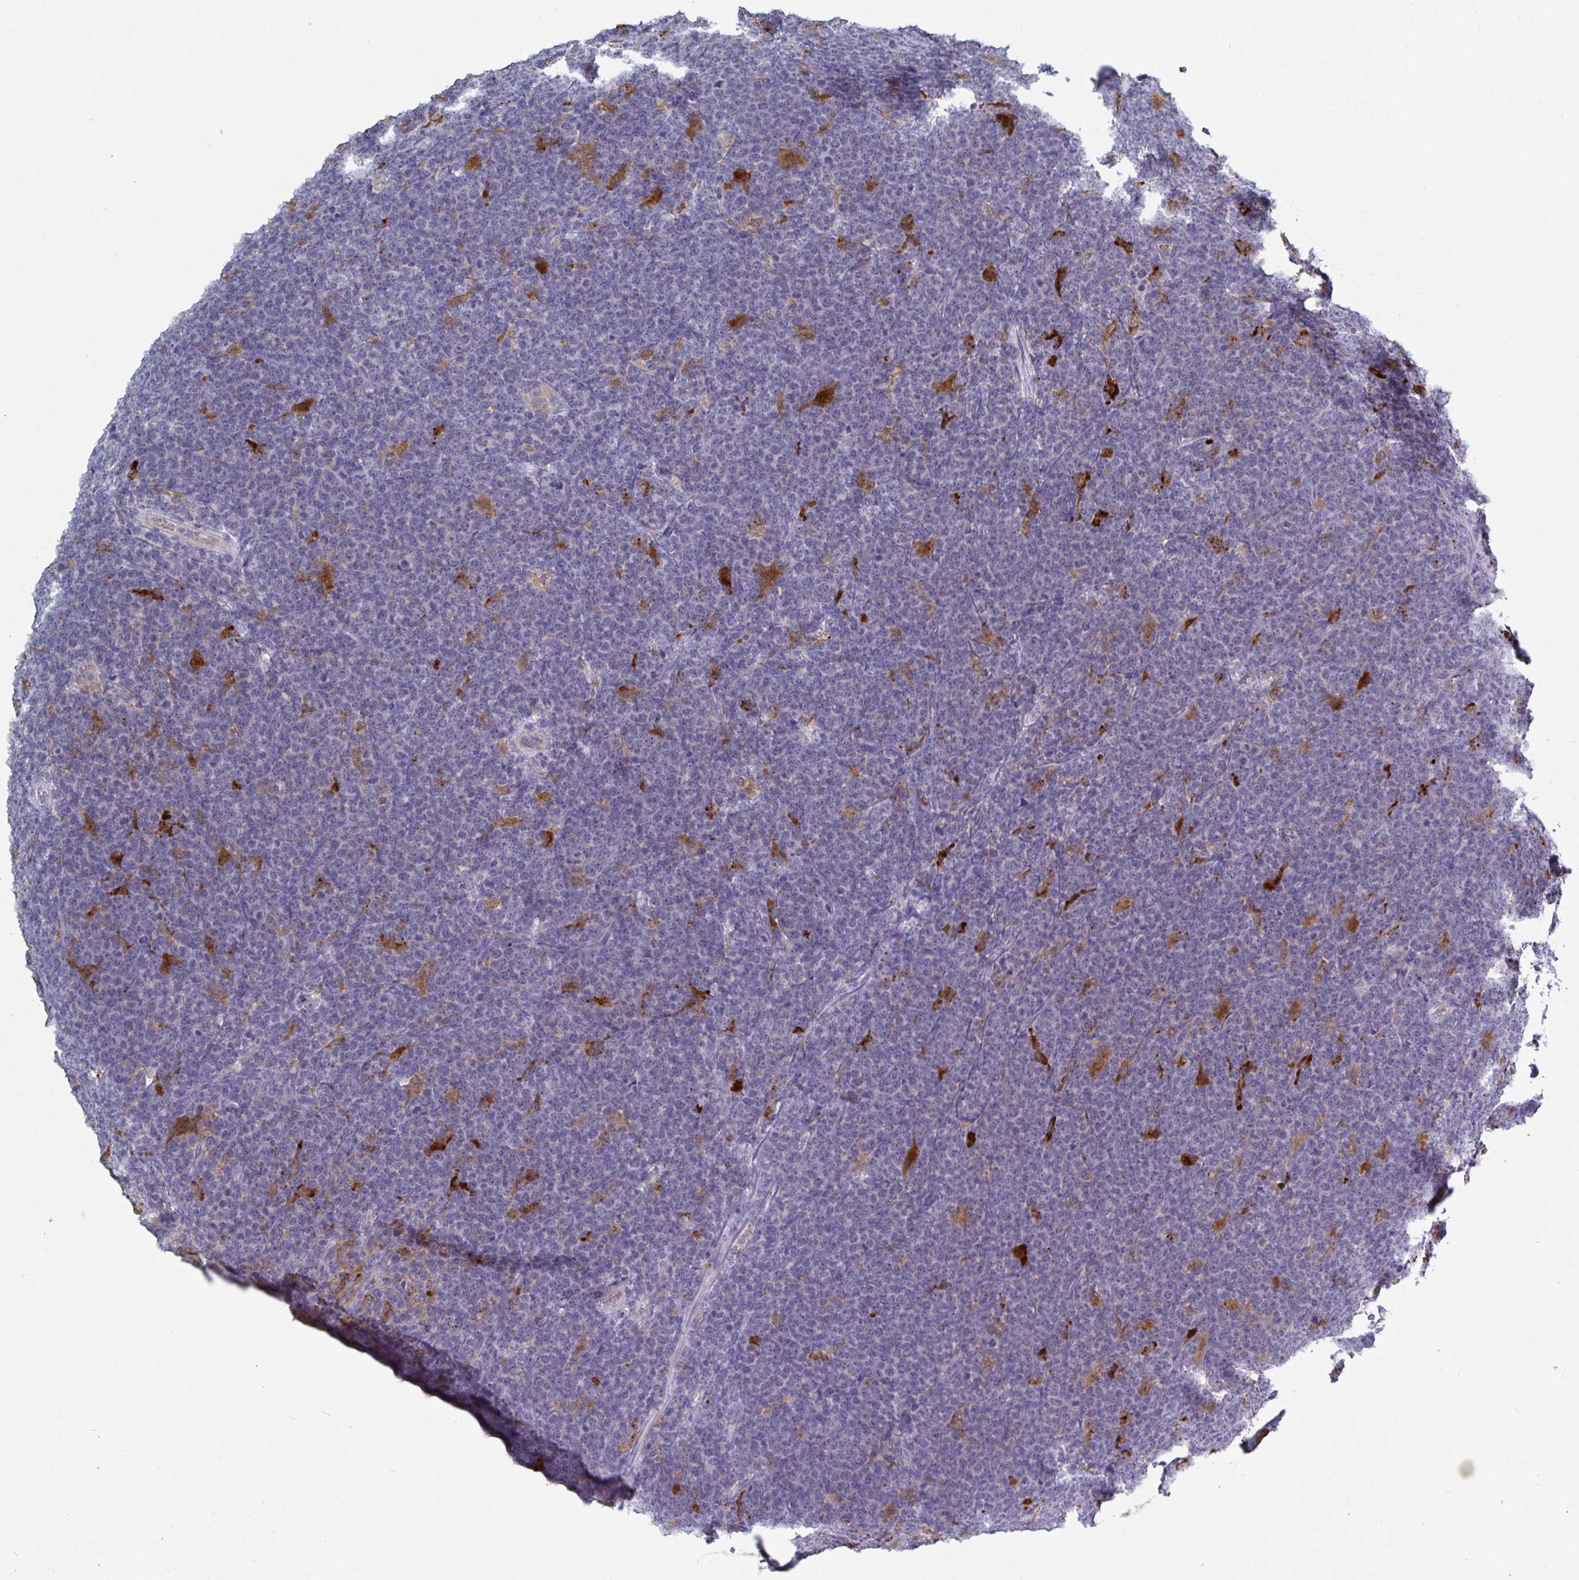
{"staining": {"intensity": "negative", "quantity": "none", "location": "none"}, "tissue": "lymphoma", "cell_type": "Tumor cells", "image_type": "cancer", "snomed": [{"axis": "morphology", "description": "Malignant lymphoma, non-Hodgkin's type, High grade"}, {"axis": "topography", "description": "Small intestine"}, {"axis": "topography", "description": "Colon"}], "caption": "Immunohistochemistry (IHC) image of high-grade malignant lymphoma, non-Hodgkin's type stained for a protein (brown), which reveals no expression in tumor cells.", "gene": "GALNT13", "patient": {"sex": "male", "age": 8}}